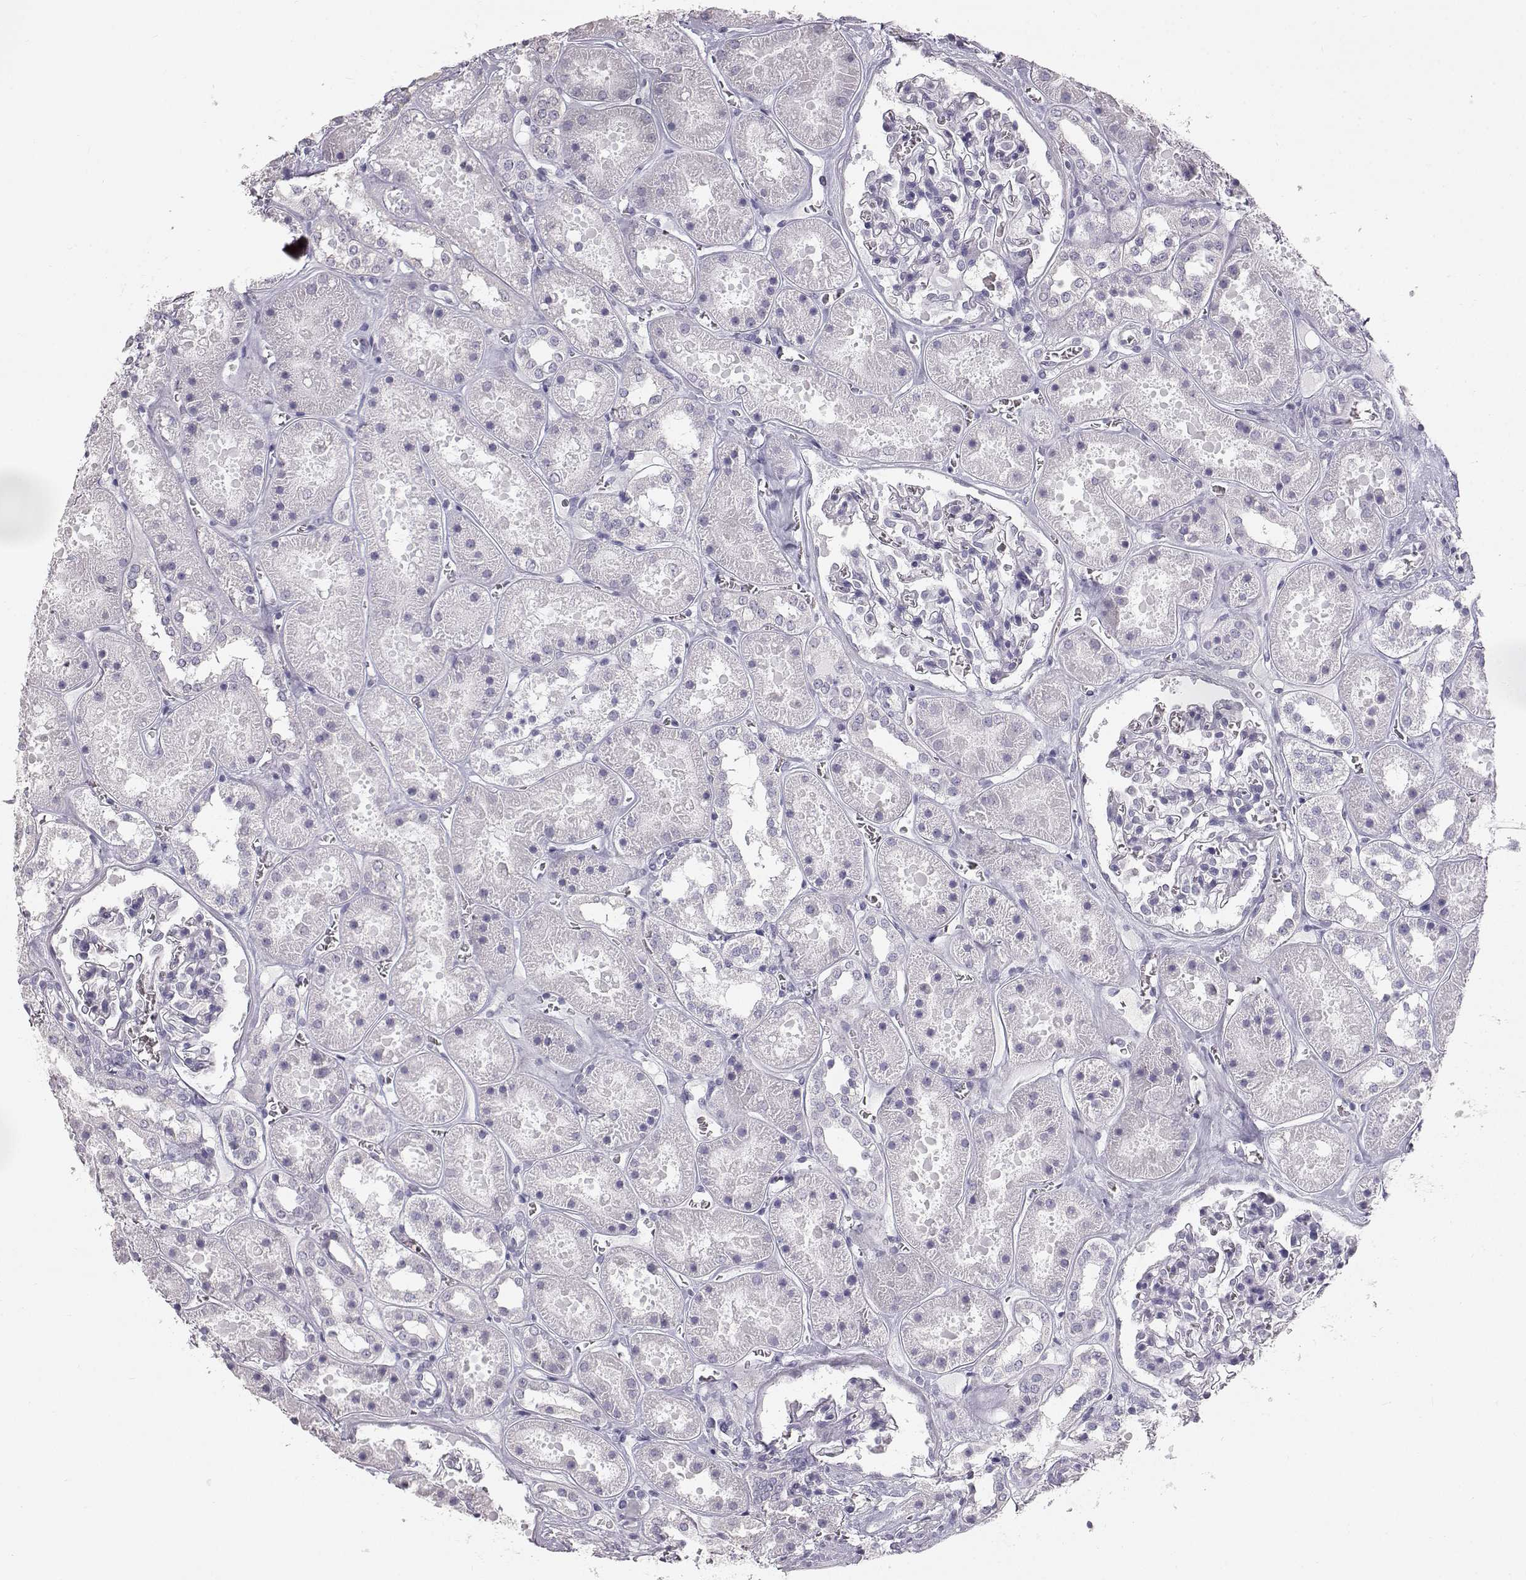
{"staining": {"intensity": "negative", "quantity": "none", "location": "none"}, "tissue": "kidney", "cell_type": "Cells in glomeruli", "image_type": "normal", "snomed": [{"axis": "morphology", "description": "Normal tissue, NOS"}, {"axis": "topography", "description": "Kidney"}], "caption": "DAB immunohistochemical staining of benign kidney reveals no significant expression in cells in glomeruli. (DAB (3,3'-diaminobenzidine) immunohistochemistry (IHC) visualized using brightfield microscopy, high magnification).", "gene": "KRT31", "patient": {"sex": "female", "age": 41}}